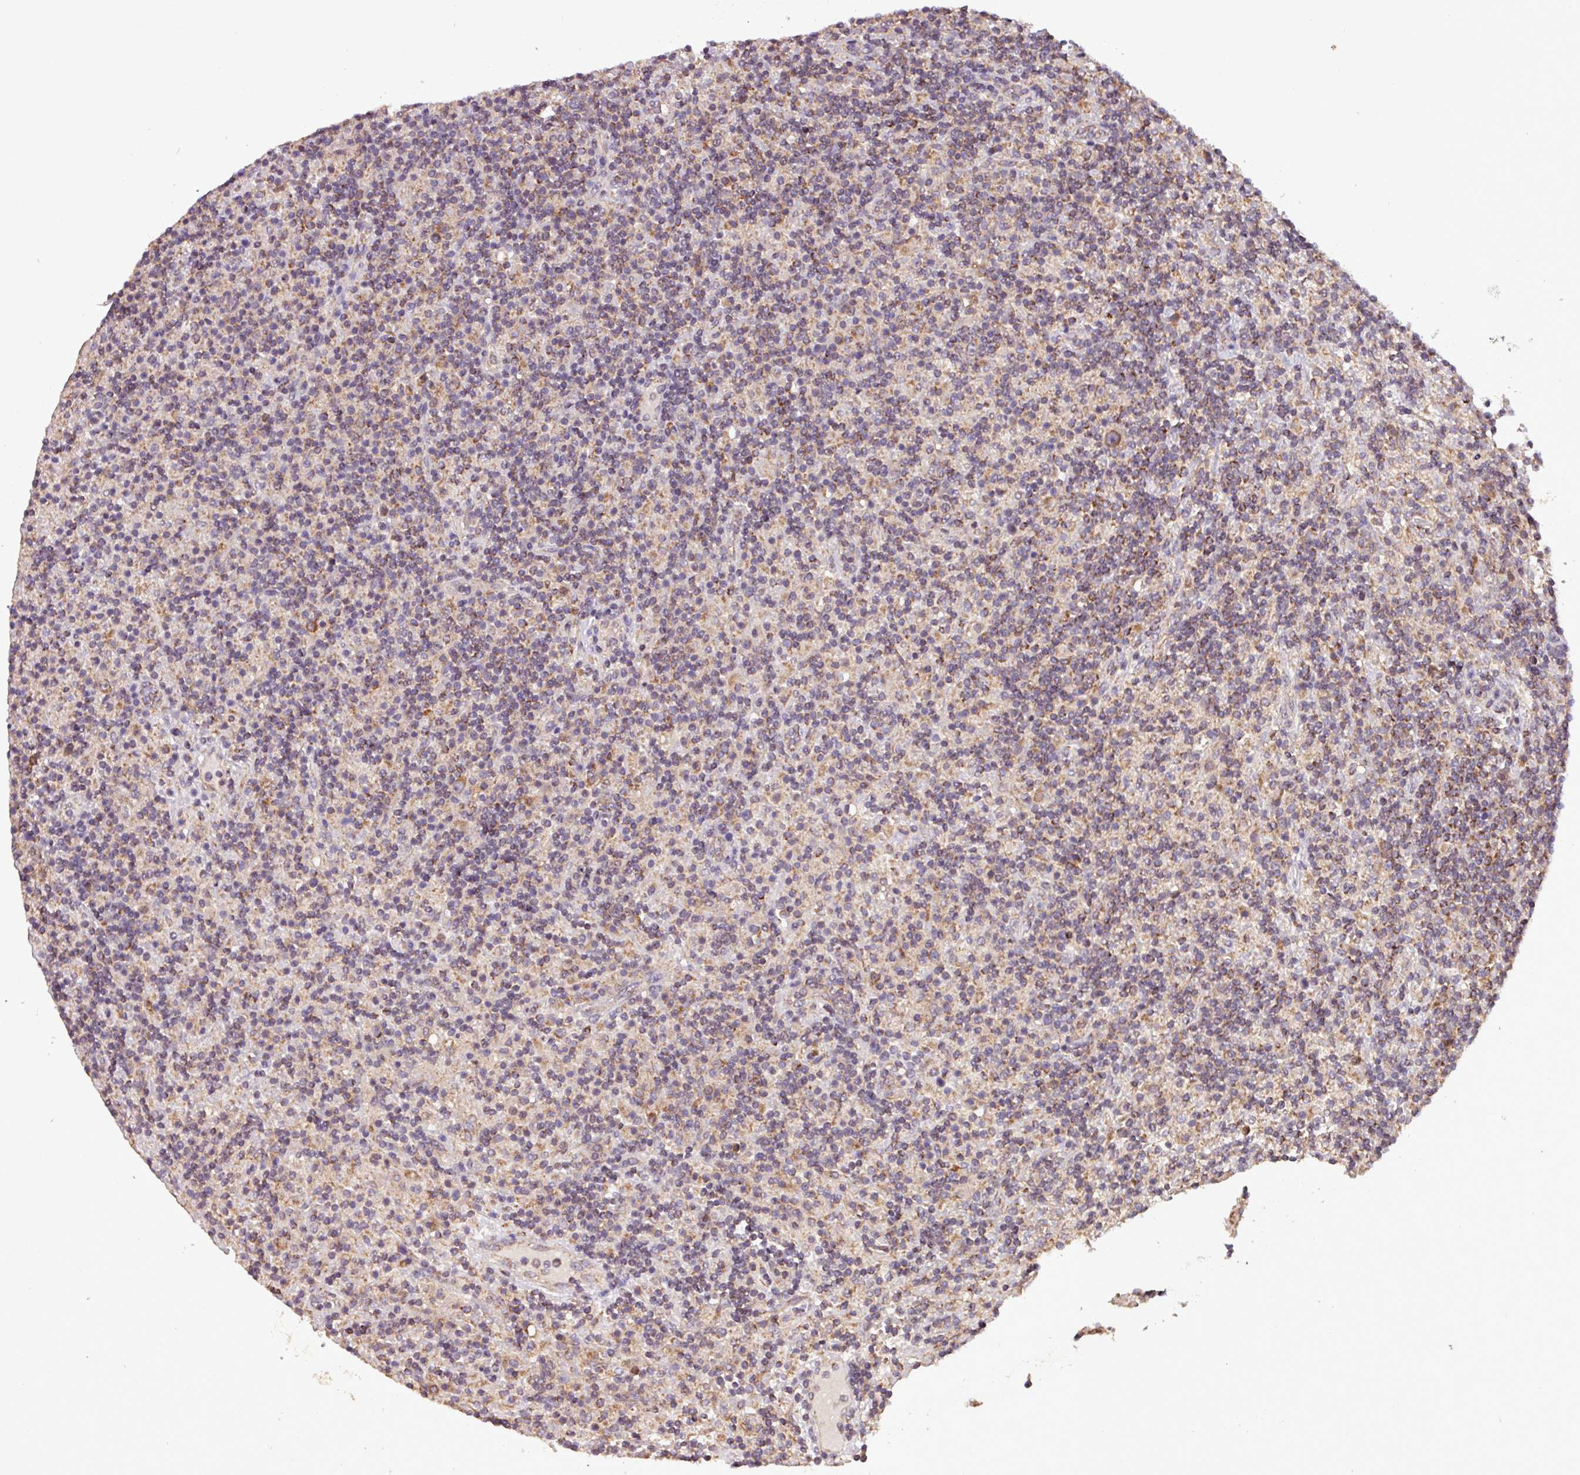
{"staining": {"intensity": "moderate", "quantity": ">75%", "location": "cytoplasmic/membranous"}, "tissue": "lymphoma", "cell_type": "Tumor cells", "image_type": "cancer", "snomed": [{"axis": "morphology", "description": "Hodgkin's disease, NOS"}, {"axis": "topography", "description": "Lymph node"}], "caption": "Hodgkin's disease stained with immunohistochemistry (IHC) exhibits moderate cytoplasmic/membranous positivity in approximately >75% of tumor cells.", "gene": "MCTP2", "patient": {"sex": "male", "age": 70}}